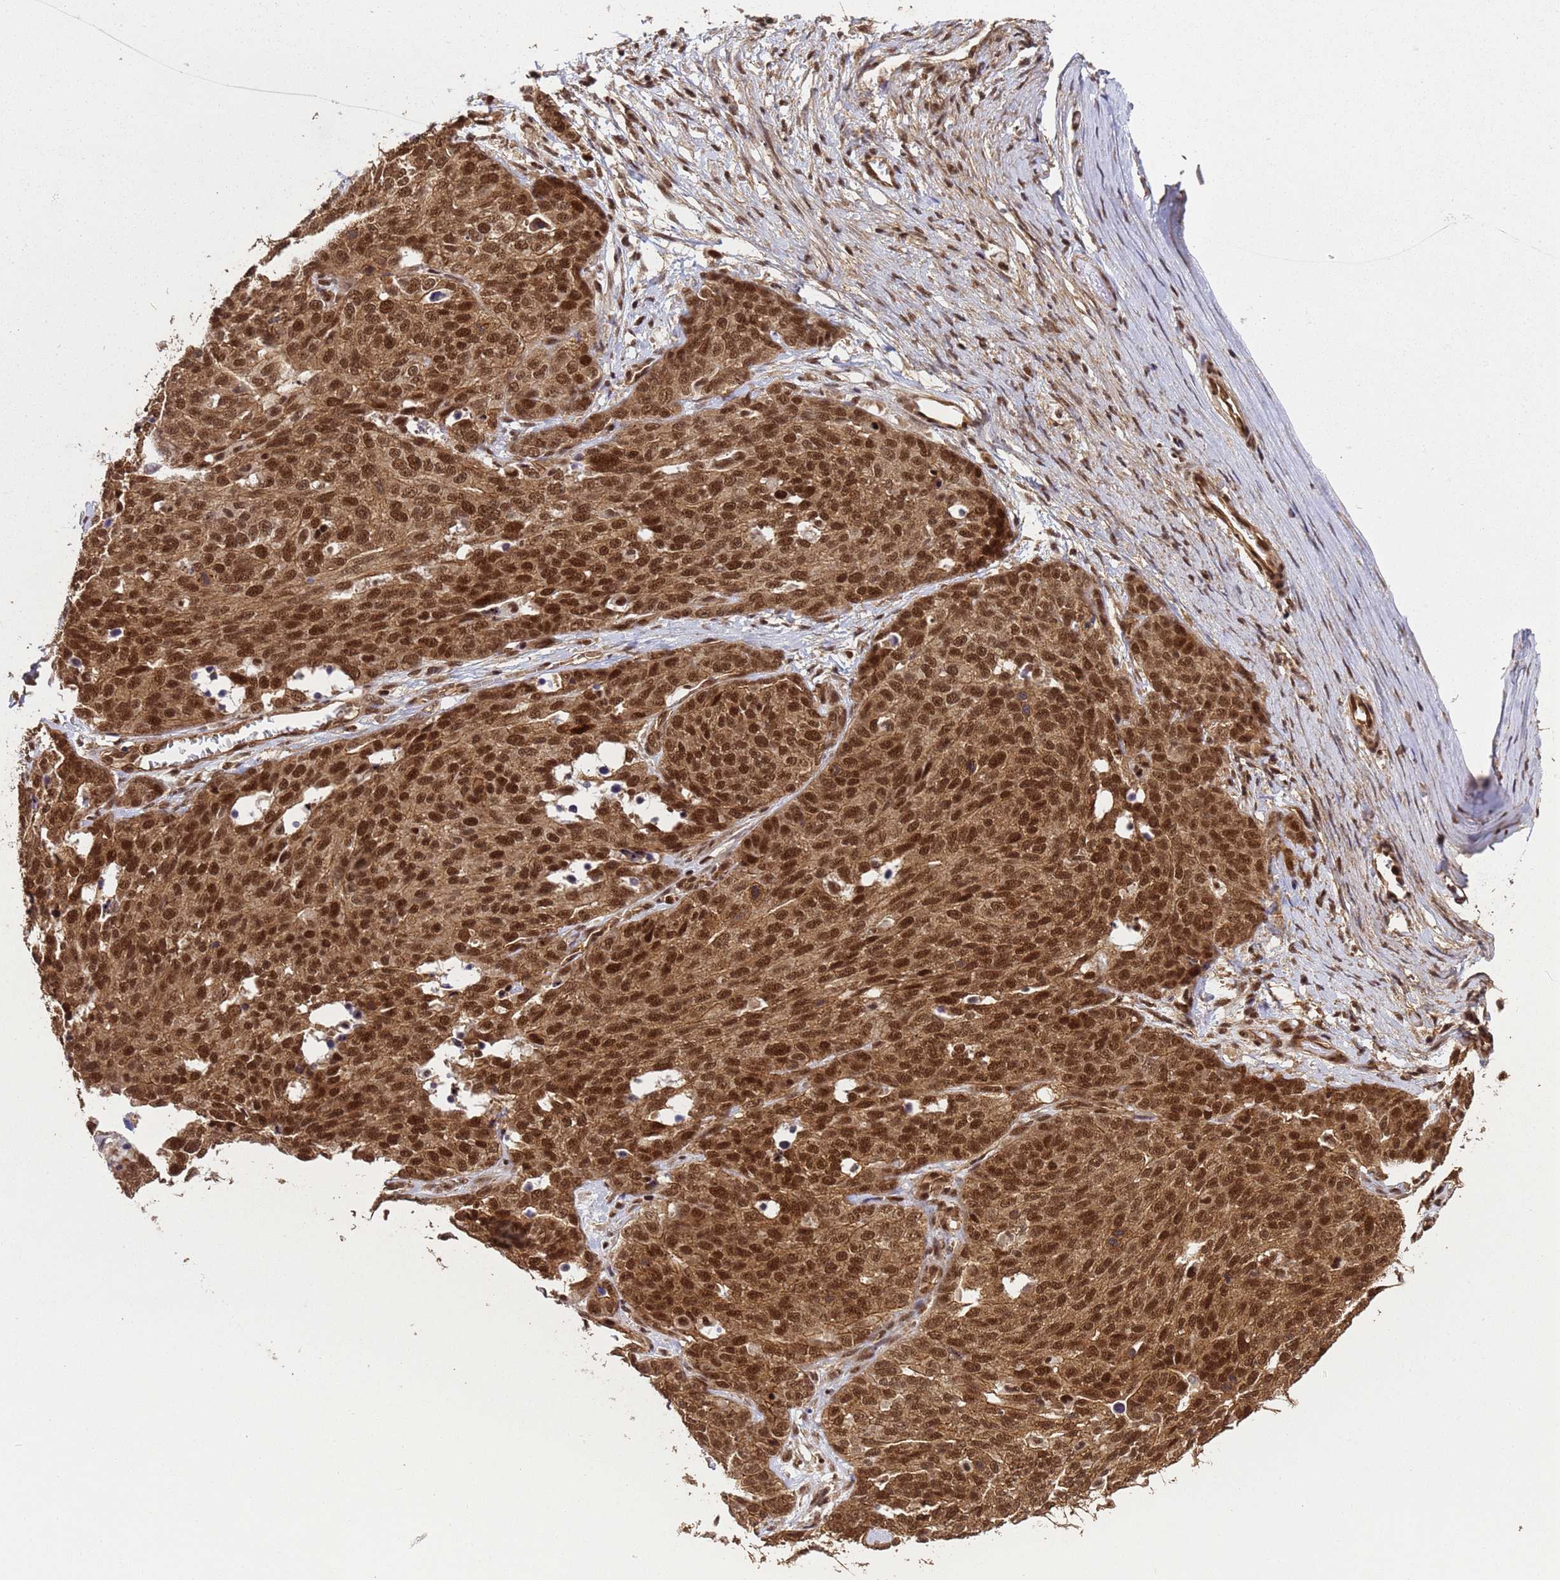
{"staining": {"intensity": "strong", "quantity": ">75%", "location": "cytoplasmic/membranous,nuclear"}, "tissue": "ovarian cancer", "cell_type": "Tumor cells", "image_type": "cancer", "snomed": [{"axis": "morphology", "description": "Cystadenocarcinoma, serous, NOS"}, {"axis": "topography", "description": "Ovary"}], "caption": "Protein expression analysis of human serous cystadenocarcinoma (ovarian) reveals strong cytoplasmic/membranous and nuclear expression in about >75% of tumor cells.", "gene": "SYF2", "patient": {"sex": "female", "age": 44}}